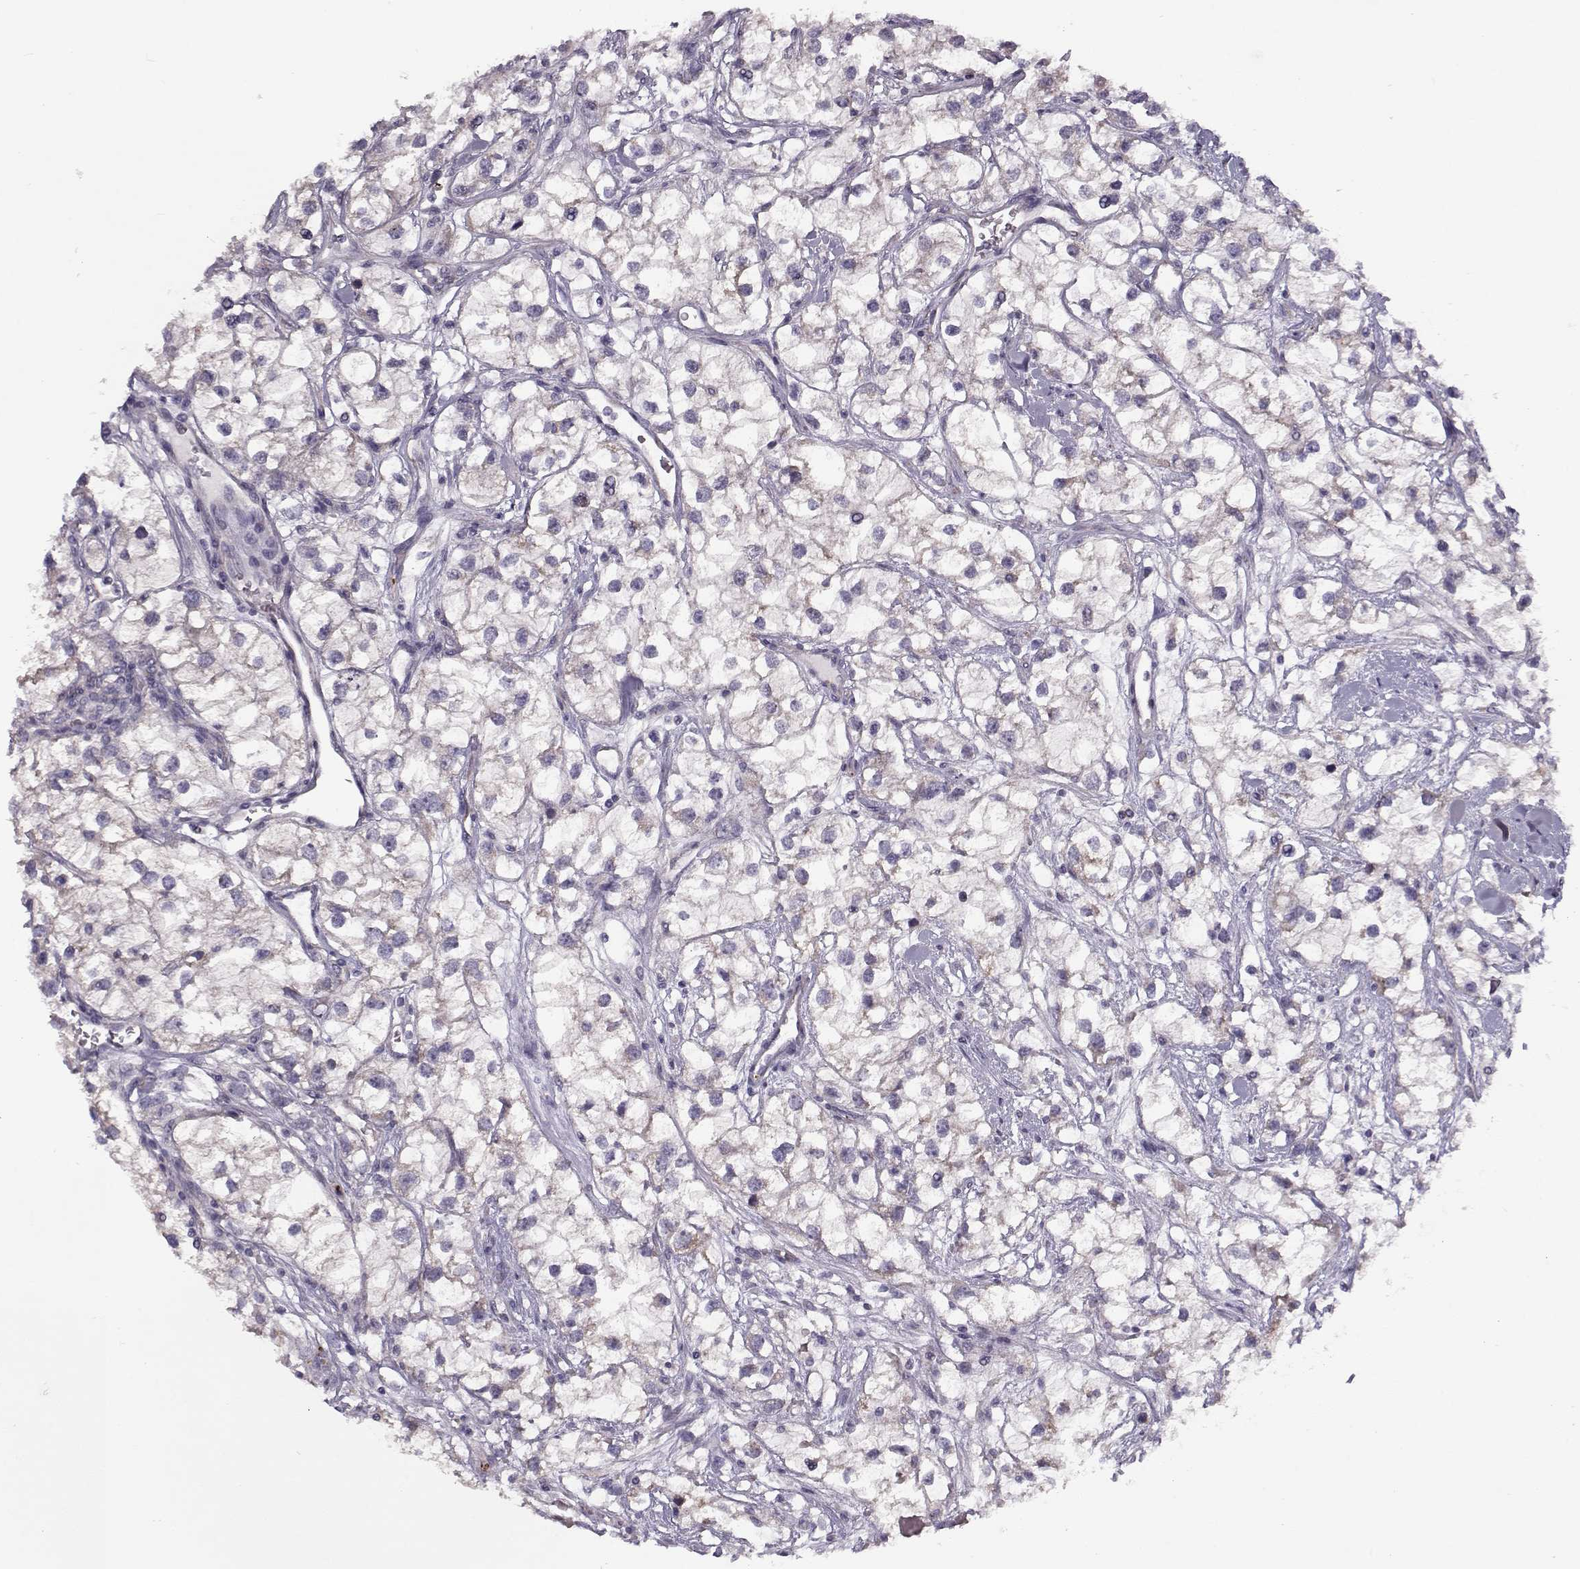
{"staining": {"intensity": "negative", "quantity": "none", "location": "none"}, "tissue": "renal cancer", "cell_type": "Tumor cells", "image_type": "cancer", "snomed": [{"axis": "morphology", "description": "Adenocarcinoma, NOS"}, {"axis": "topography", "description": "Kidney"}], "caption": "Tumor cells are negative for protein expression in human renal cancer (adenocarcinoma). (Brightfield microscopy of DAB (3,3'-diaminobenzidine) IHC at high magnification).", "gene": "KLF17", "patient": {"sex": "male", "age": 59}}